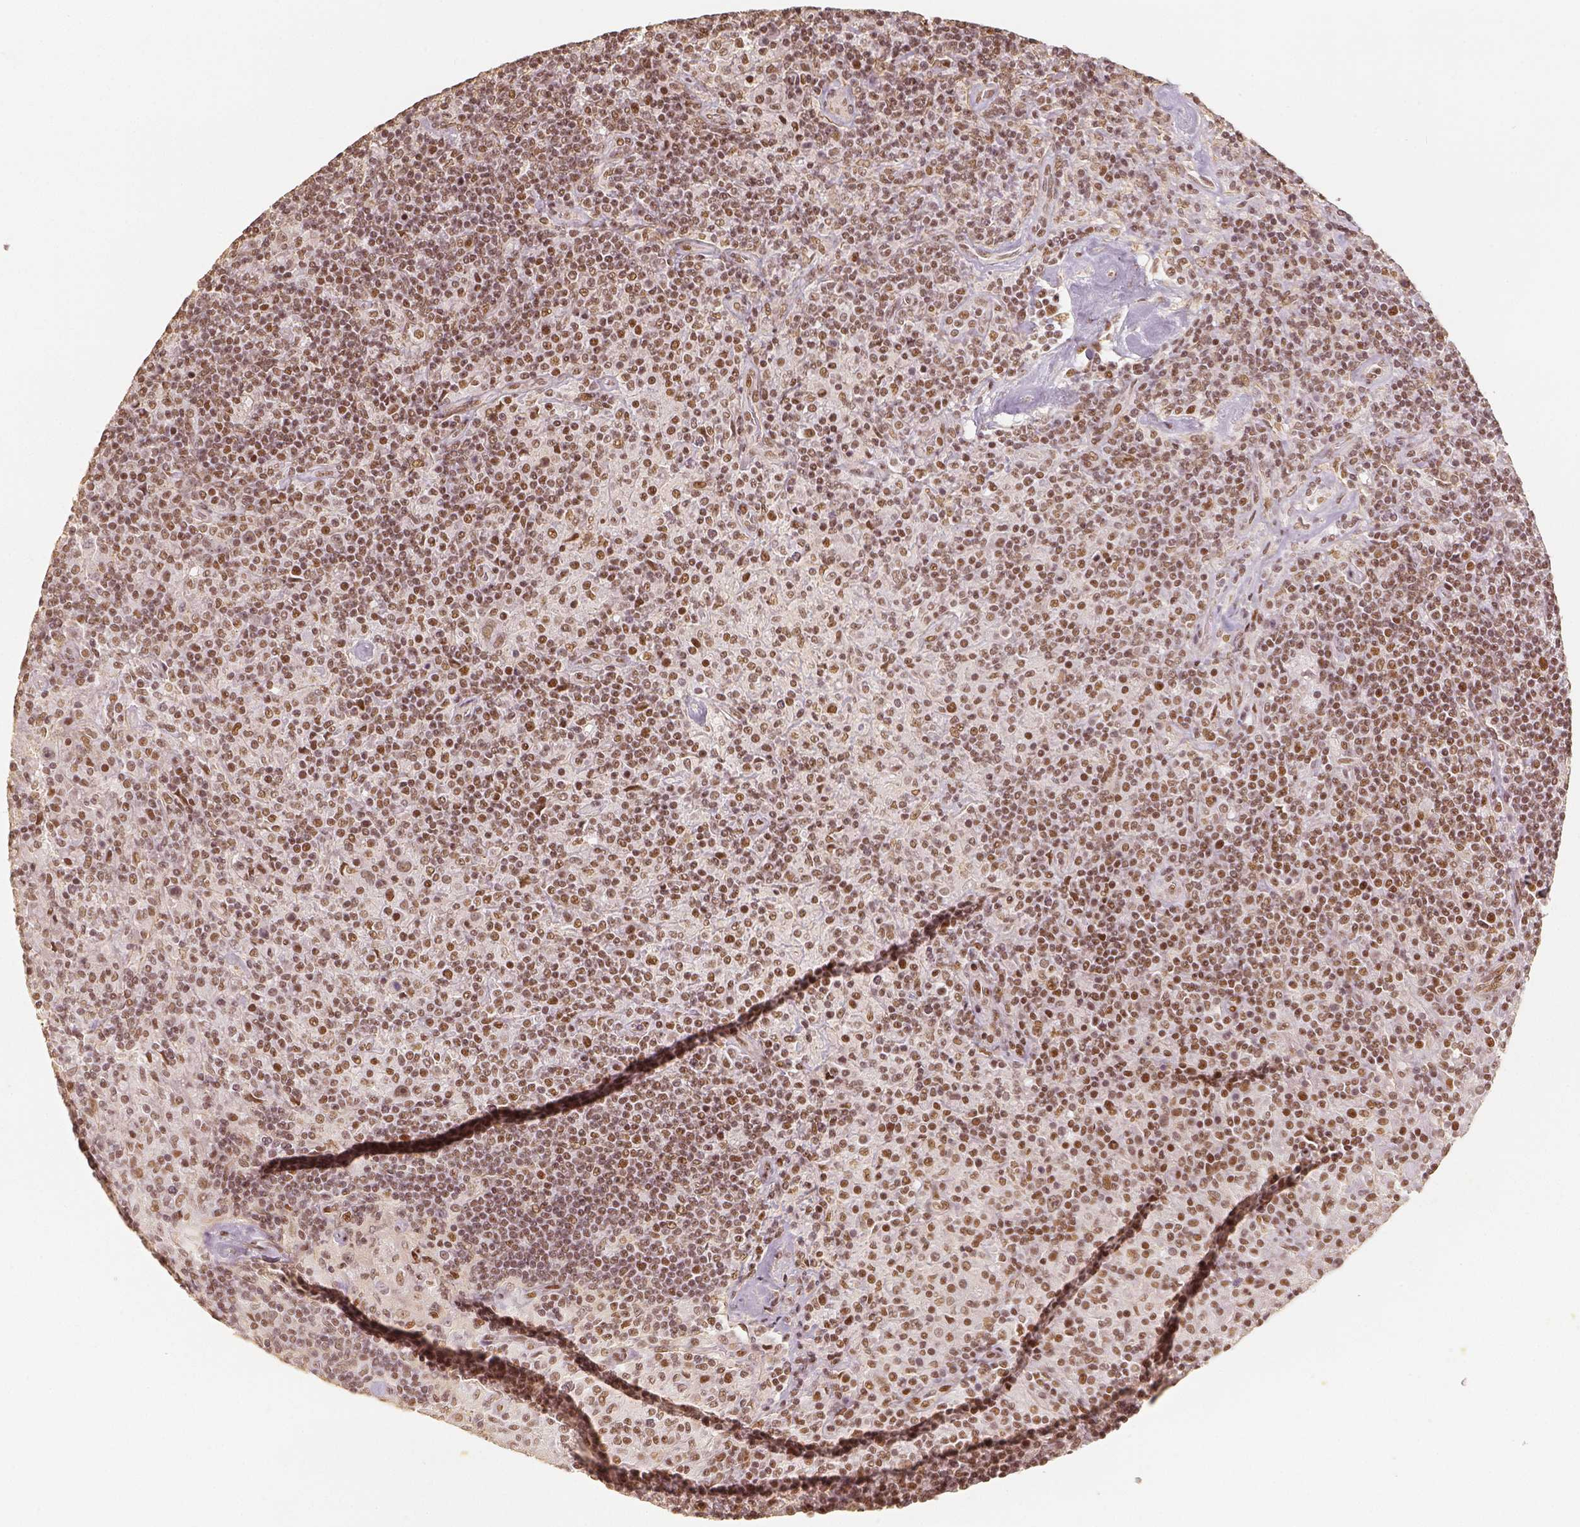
{"staining": {"intensity": "moderate", "quantity": ">75%", "location": "nuclear"}, "tissue": "lymphoma", "cell_type": "Tumor cells", "image_type": "cancer", "snomed": [{"axis": "morphology", "description": "Hodgkin's disease, NOS"}, {"axis": "topography", "description": "Lymph node"}], "caption": "Moderate nuclear expression is identified in about >75% of tumor cells in lymphoma. Immunohistochemistry stains the protein of interest in brown and the nuclei are stained blue.", "gene": "HDAC1", "patient": {"sex": "male", "age": 70}}